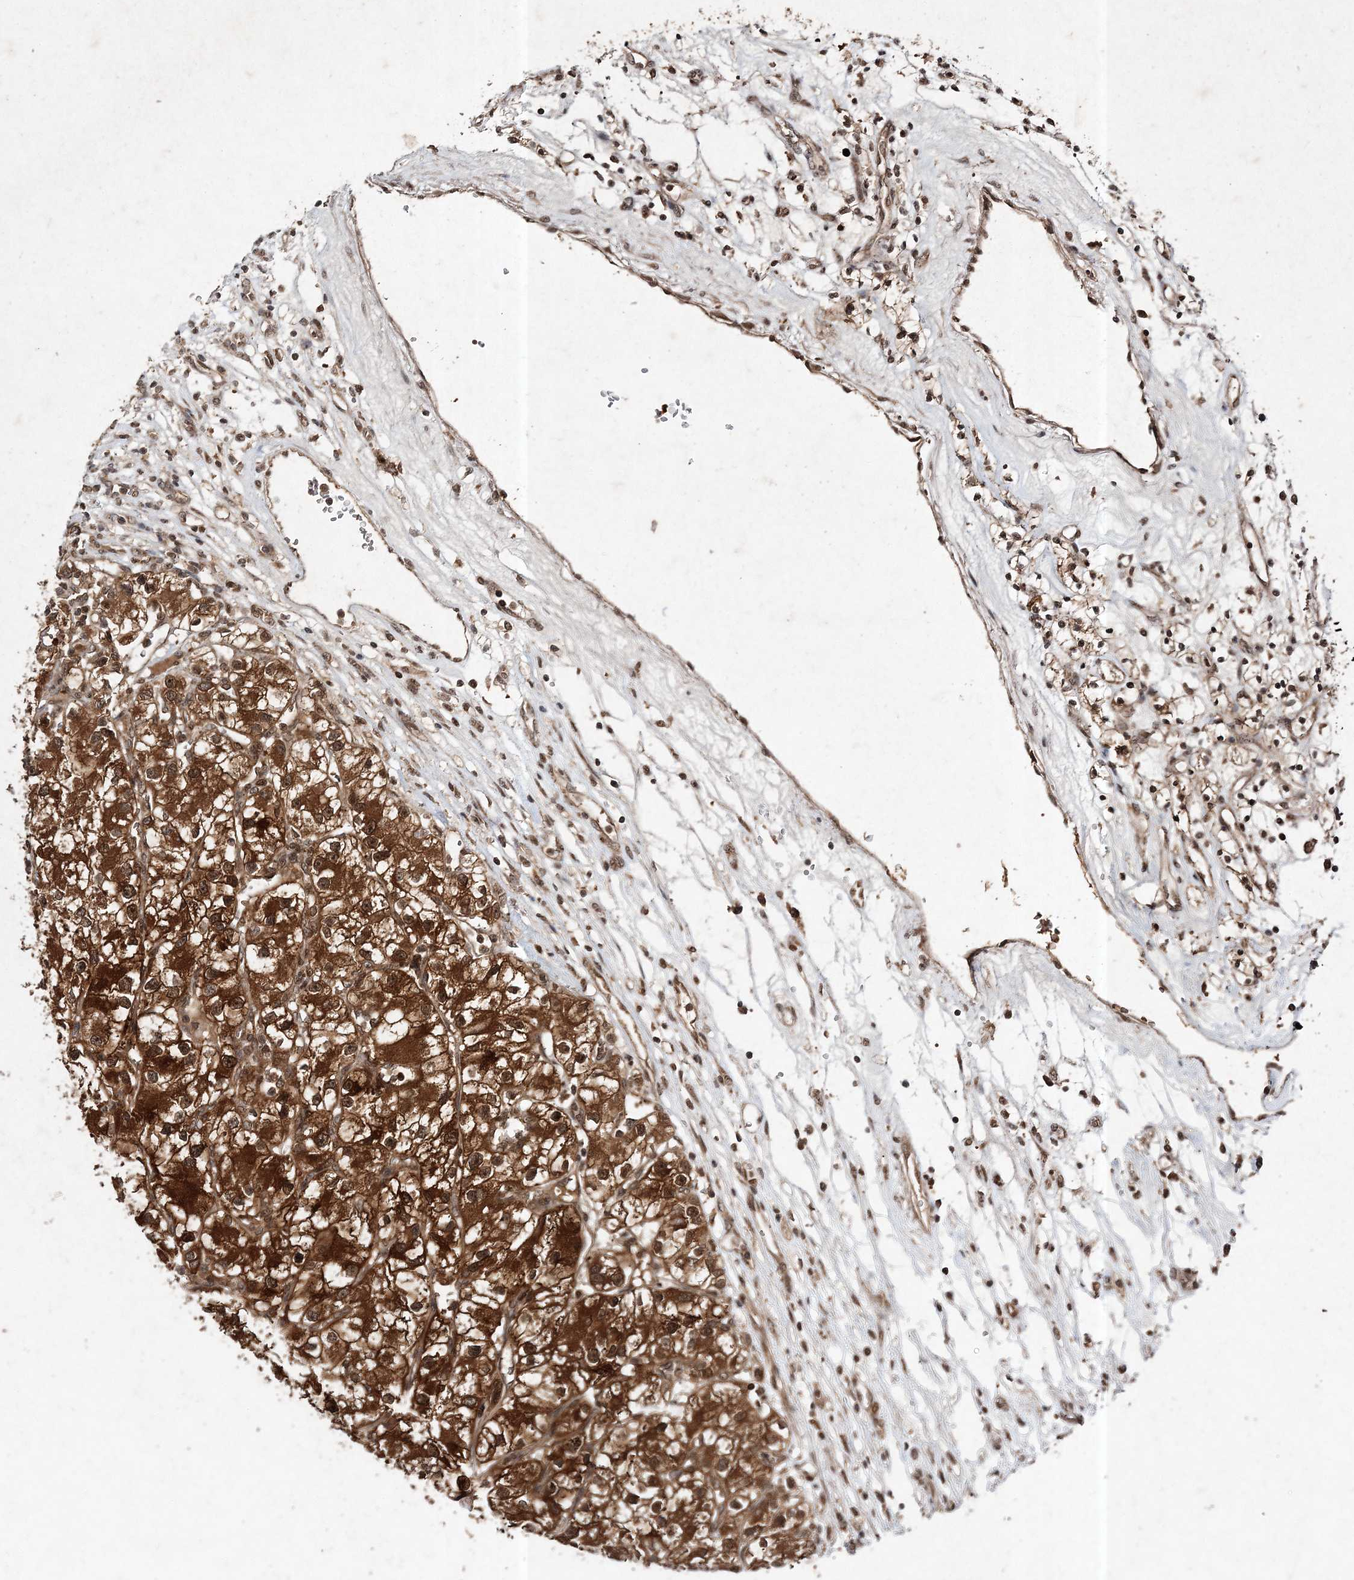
{"staining": {"intensity": "strong", "quantity": ">75%", "location": "cytoplasmic/membranous,nuclear"}, "tissue": "renal cancer", "cell_type": "Tumor cells", "image_type": "cancer", "snomed": [{"axis": "morphology", "description": "Adenocarcinoma, NOS"}, {"axis": "topography", "description": "Kidney"}], "caption": "An image of human renal cancer stained for a protein exhibits strong cytoplasmic/membranous and nuclear brown staining in tumor cells. The protein of interest is shown in brown color, while the nuclei are stained blue.", "gene": "NIF3L1", "patient": {"sex": "female", "age": 57}}